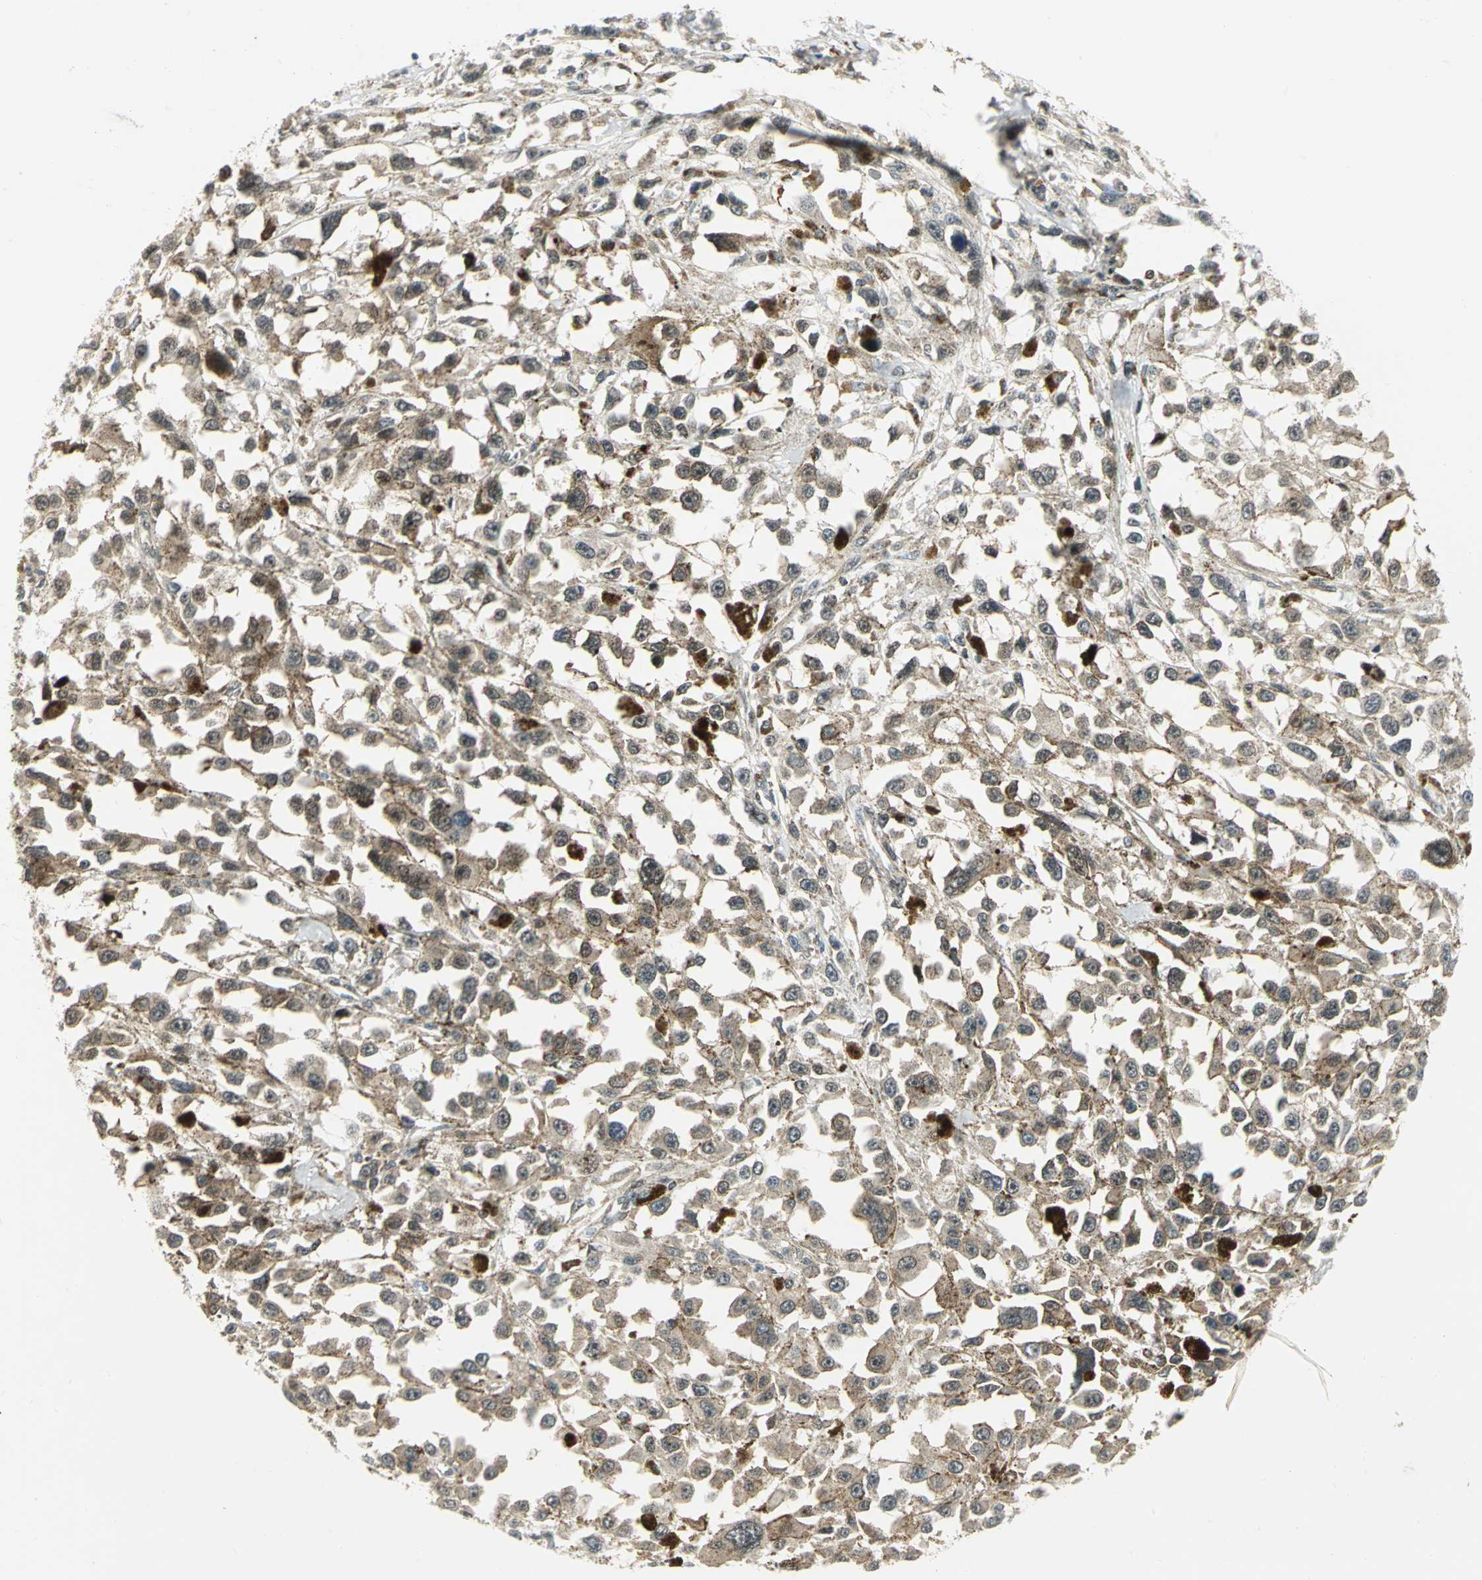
{"staining": {"intensity": "moderate", "quantity": ">75%", "location": "cytoplasmic/membranous"}, "tissue": "melanoma", "cell_type": "Tumor cells", "image_type": "cancer", "snomed": [{"axis": "morphology", "description": "Malignant melanoma, Metastatic site"}, {"axis": "topography", "description": "Lymph node"}], "caption": "IHC (DAB (3,3'-diaminobenzidine)) staining of melanoma displays moderate cytoplasmic/membranous protein staining in approximately >75% of tumor cells.", "gene": "ATP6V1A", "patient": {"sex": "male", "age": 59}}